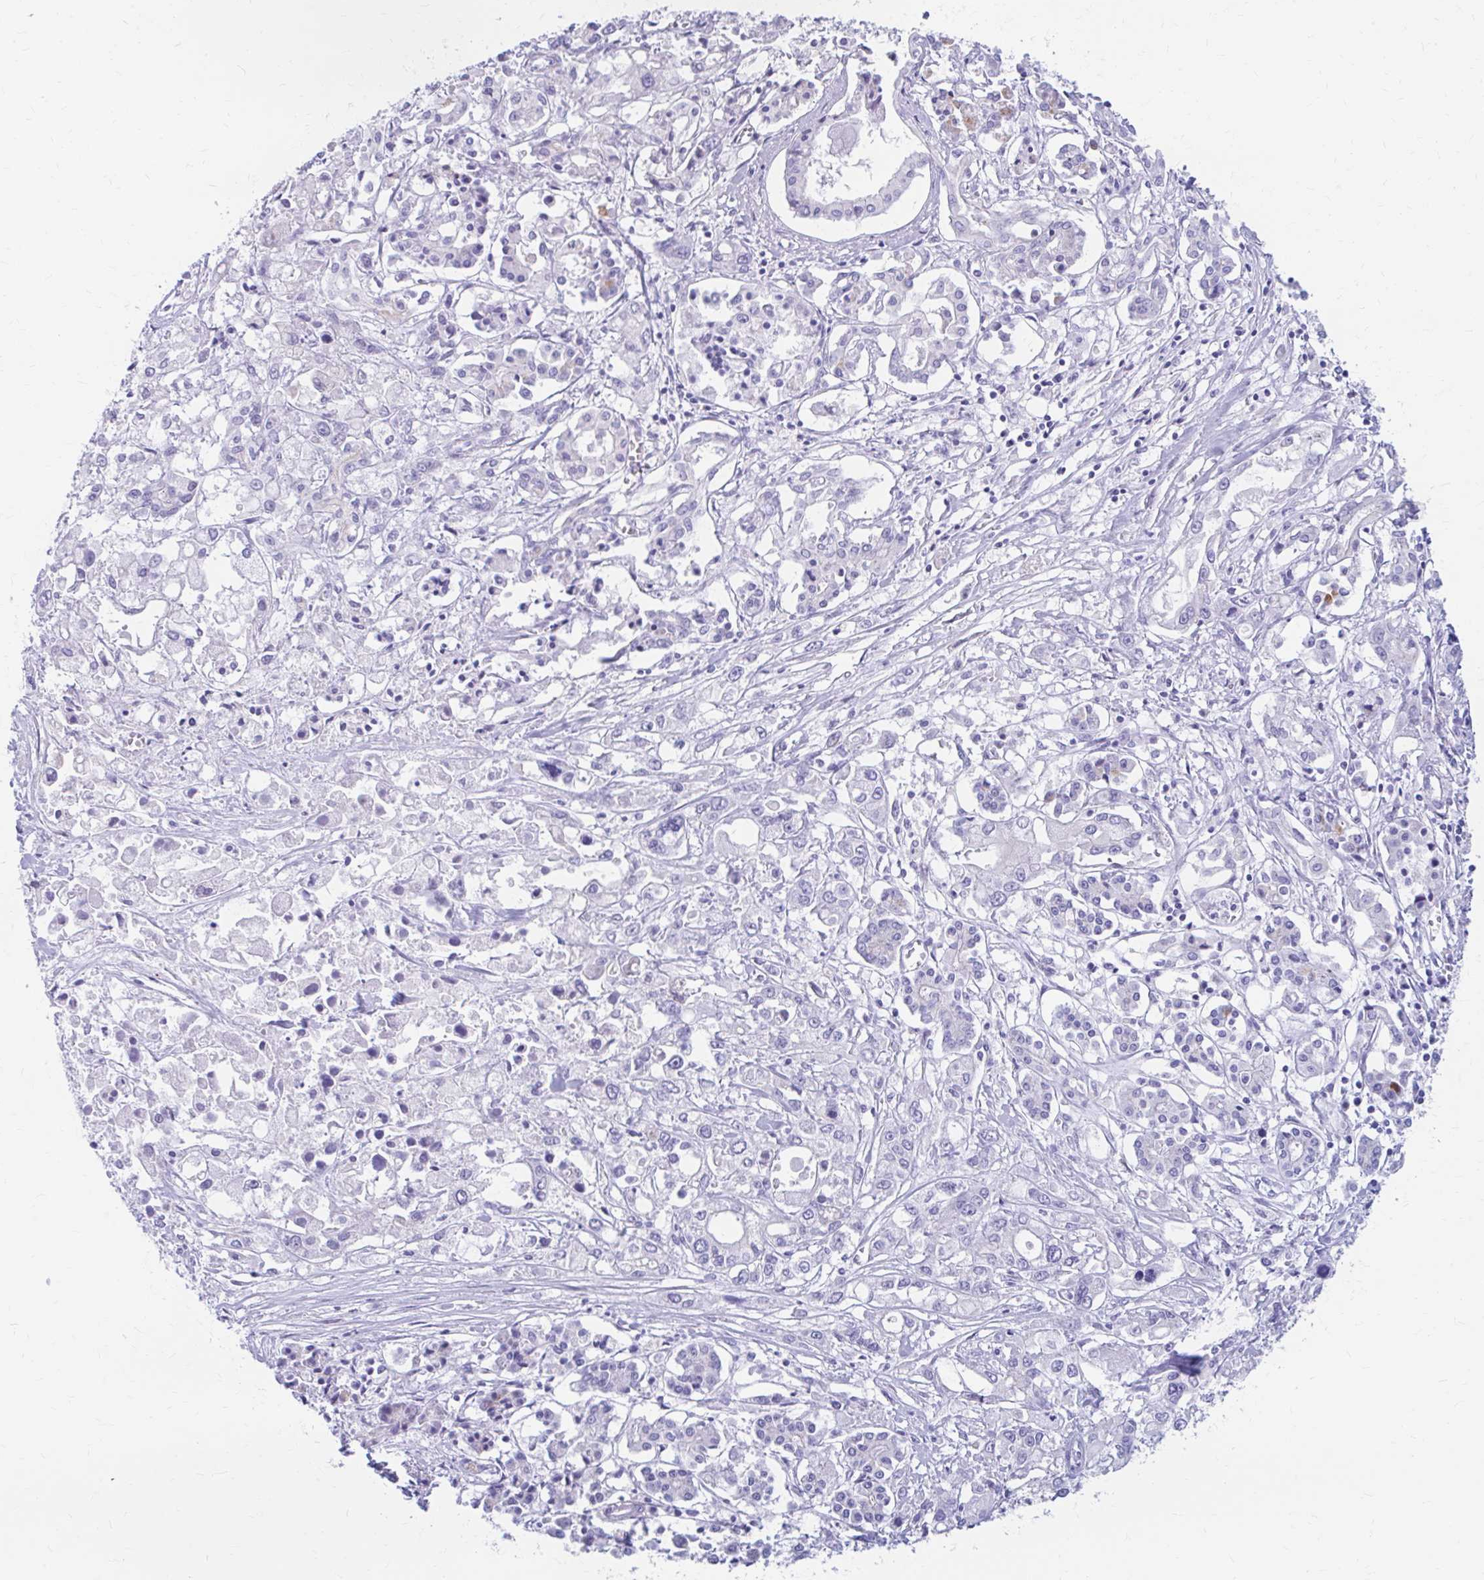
{"staining": {"intensity": "negative", "quantity": "none", "location": "none"}, "tissue": "pancreatic cancer", "cell_type": "Tumor cells", "image_type": "cancer", "snomed": [{"axis": "morphology", "description": "Adenocarcinoma, NOS"}, {"axis": "topography", "description": "Pancreas"}], "caption": "Immunohistochemistry image of neoplastic tissue: pancreatic cancer stained with DAB shows no significant protein staining in tumor cells.", "gene": "FTSJ3", "patient": {"sex": "male", "age": 71}}